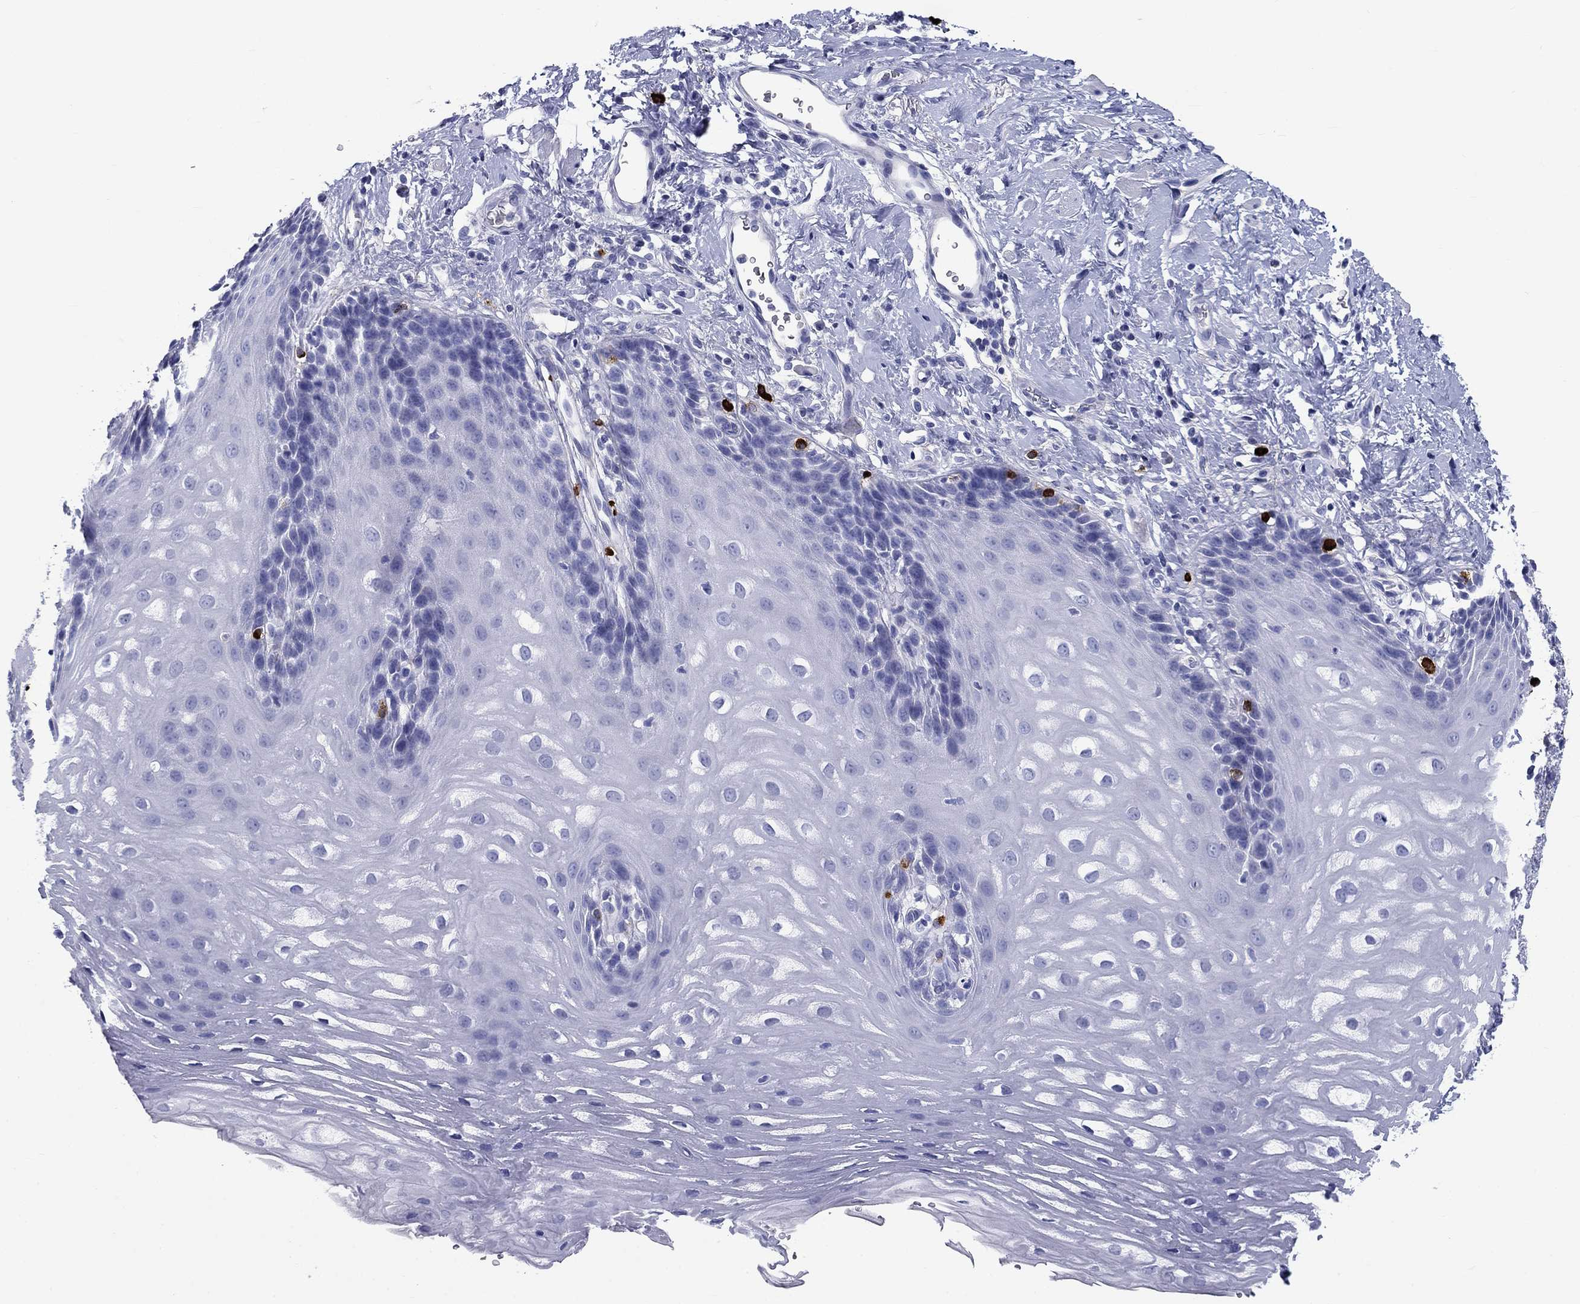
{"staining": {"intensity": "negative", "quantity": "none", "location": "none"}, "tissue": "esophagus", "cell_type": "Squamous epithelial cells", "image_type": "normal", "snomed": [{"axis": "morphology", "description": "Normal tissue, NOS"}, {"axis": "topography", "description": "Esophagus"}], "caption": "The IHC histopathology image has no significant staining in squamous epithelial cells of esophagus.", "gene": "CD40LG", "patient": {"sex": "male", "age": 64}}